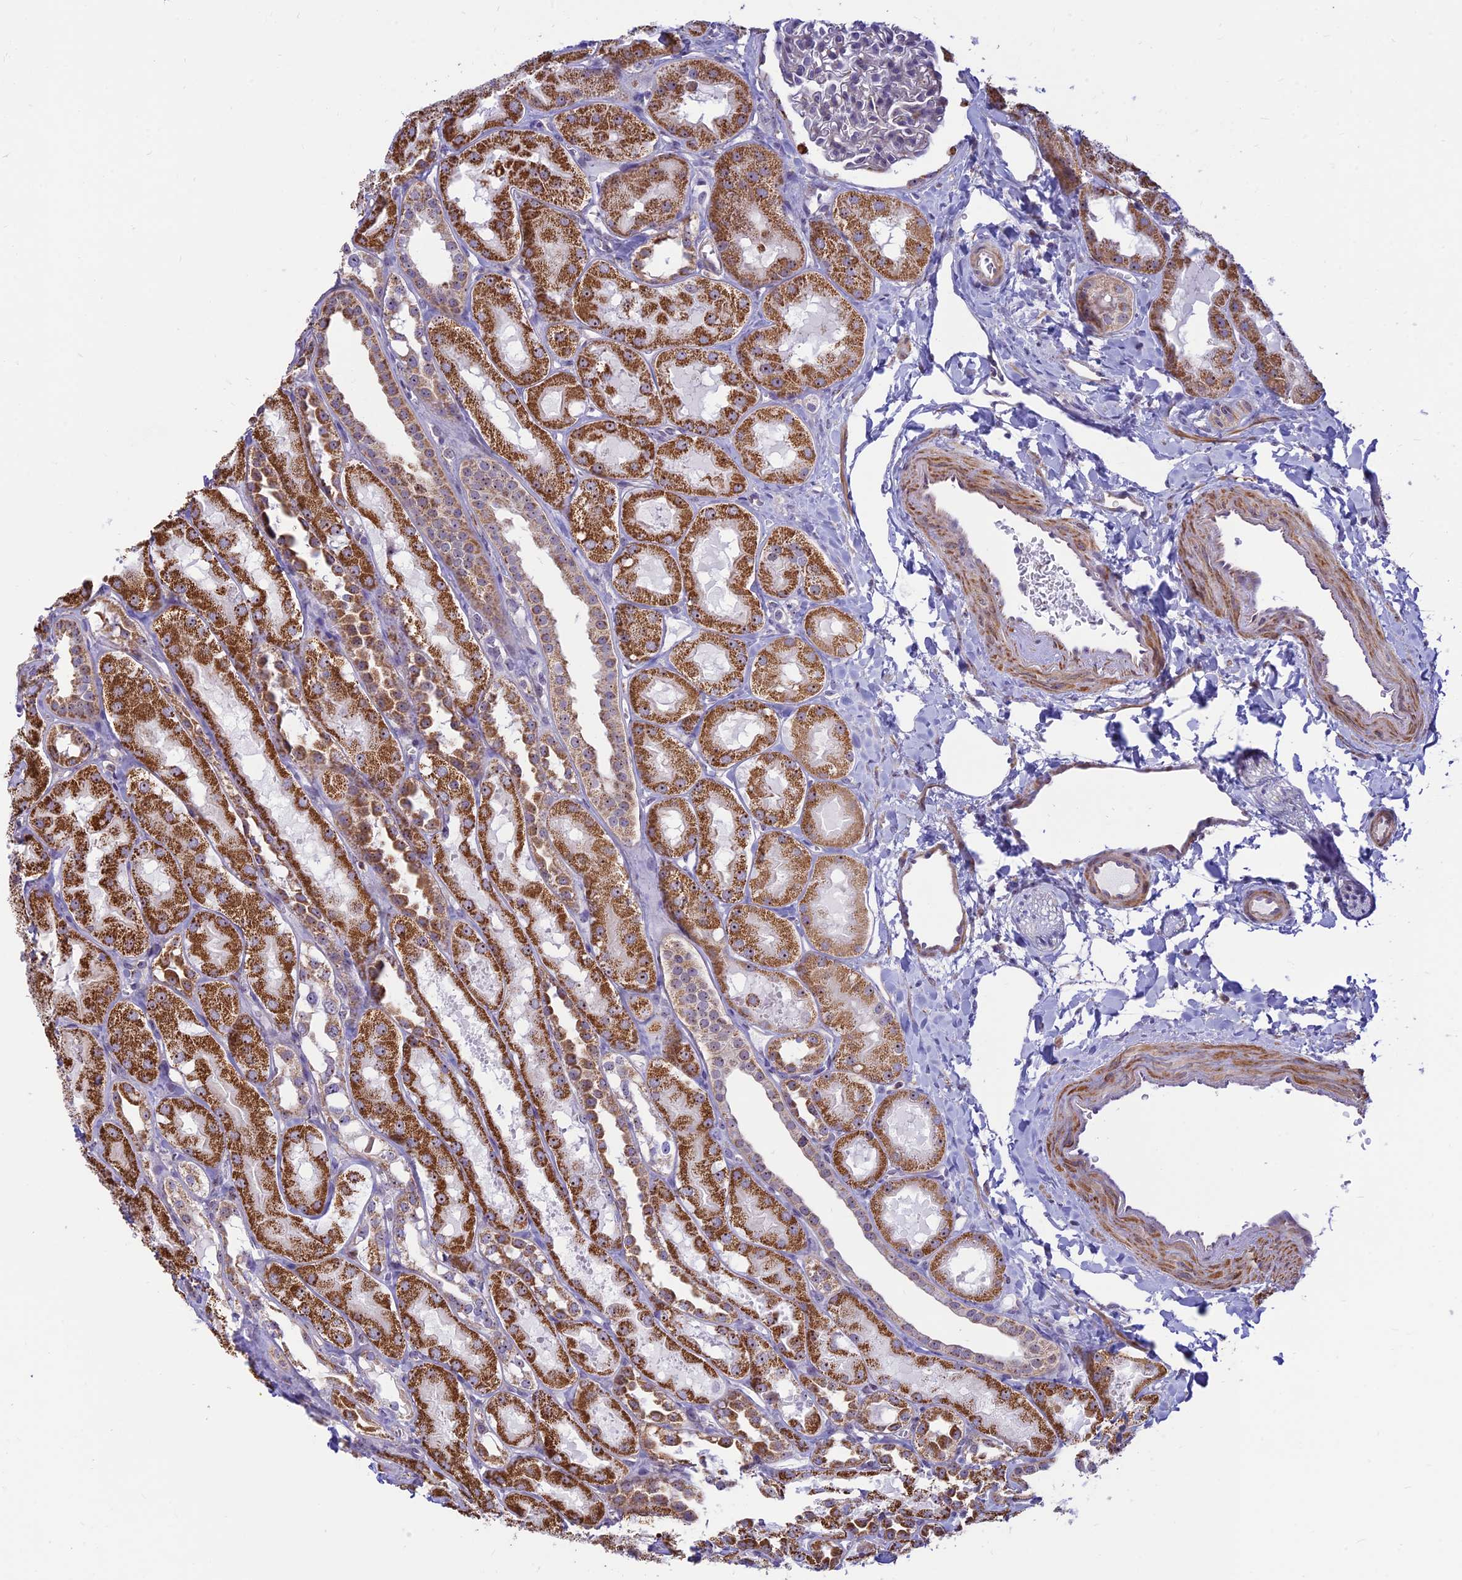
{"staining": {"intensity": "weak", "quantity": "<25%", "location": "nuclear"}, "tissue": "kidney", "cell_type": "Cells in glomeruli", "image_type": "normal", "snomed": [{"axis": "morphology", "description": "Normal tissue, NOS"}, {"axis": "topography", "description": "Kidney"}, {"axis": "topography", "description": "Urinary bladder"}], "caption": "Immunohistochemical staining of benign human kidney shows no significant staining in cells in glomeruli.", "gene": "POLR1G", "patient": {"sex": "male", "age": 16}}